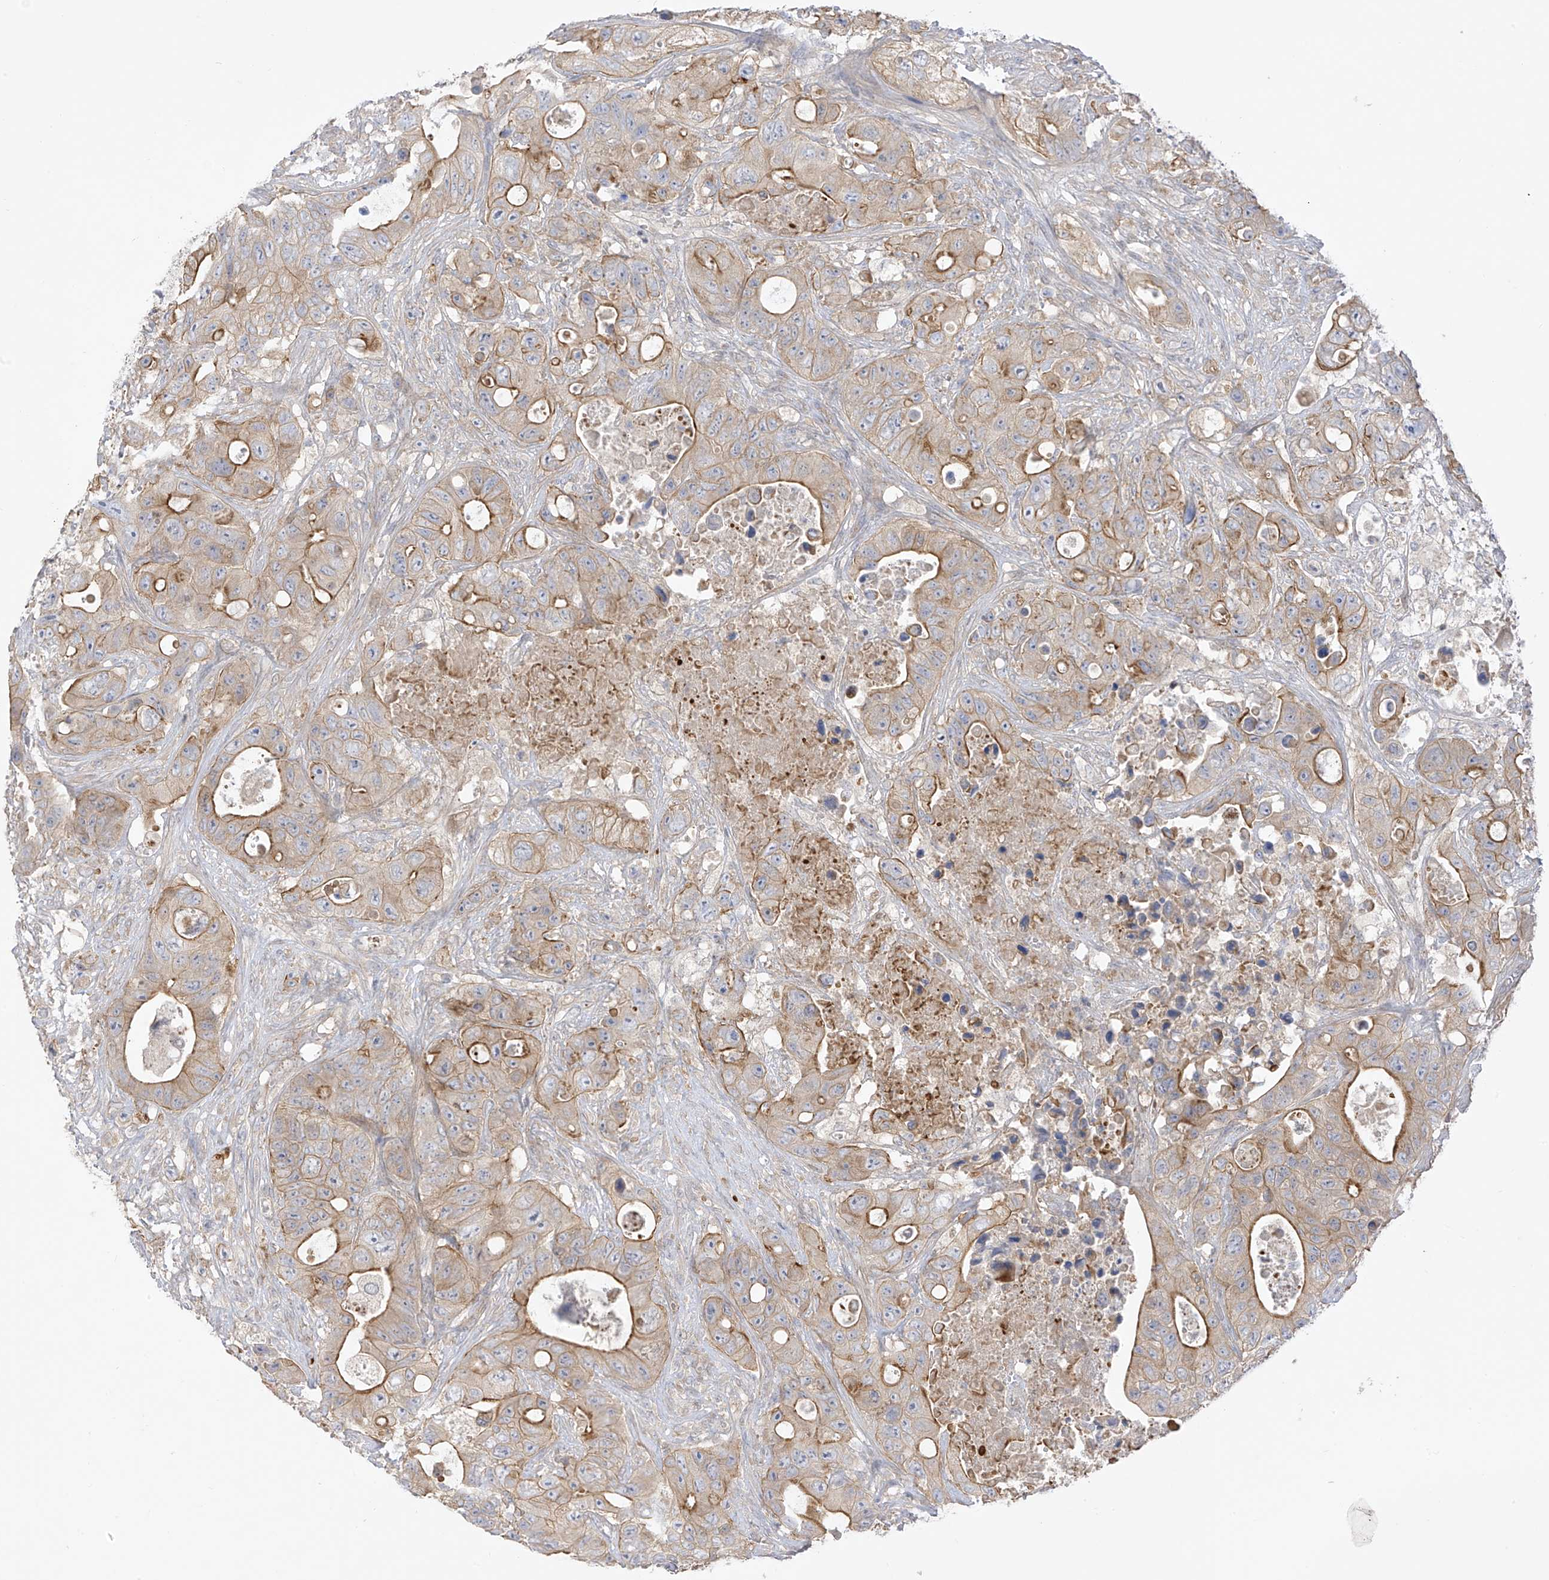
{"staining": {"intensity": "moderate", "quantity": ">75%", "location": "cytoplasmic/membranous"}, "tissue": "colorectal cancer", "cell_type": "Tumor cells", "image_type": "cancer", "snomed": [{"axis": "morphology", "description": "Adenocarcinoma, NOS"}, {"axis": "topography", "description": "Colon"}], "caption": "A medium amount of moderate cytoplasmic/membranous positivity is present in about >75% of tumor cells in colorectal adenocarcinoma tissue.", "gene": "EIPR1", "patient": {"sex": "female", "age": 46}}